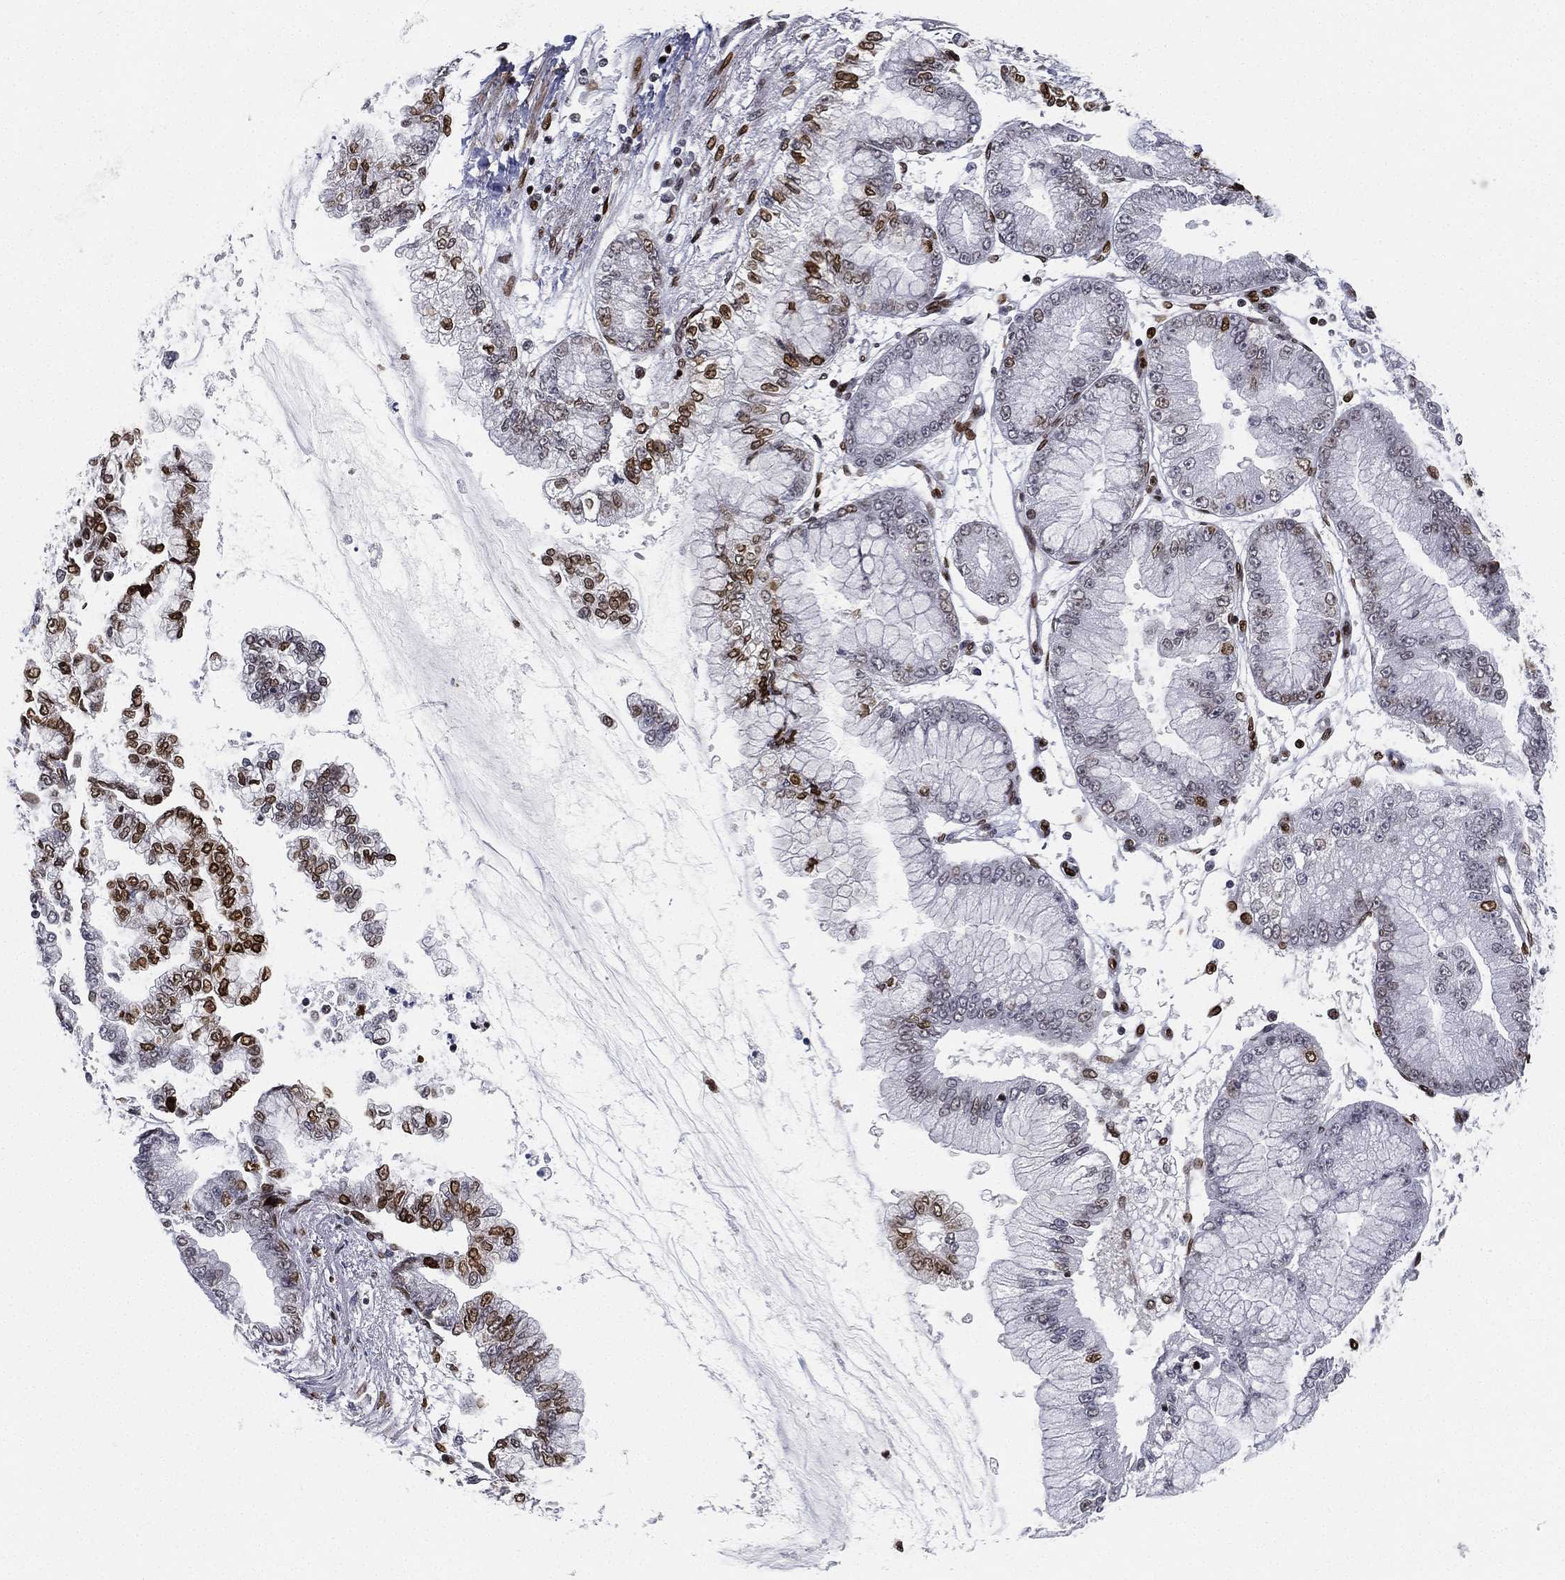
{"staining": {"intensity": "strong", "quantity": "25%-75%", "location": "nuclear"}, "tissue": "stomach cancer", "cell_type": "Tumor cells", "image_type": "cancer", "snomed": [{"axis": "morphology", "description": "Adenocarcinoma, NOS"}, {"axis": "topography", "description": "Stomach, upper"}], "caption": "Protein expression analysis of human stomach cancer (adenocarcinoma) reveals strong nuclear expression in approximately 25%-75% of tumor cells.", "gene": "LMNB1", "patient": {"sex": "female", "age": 74}}